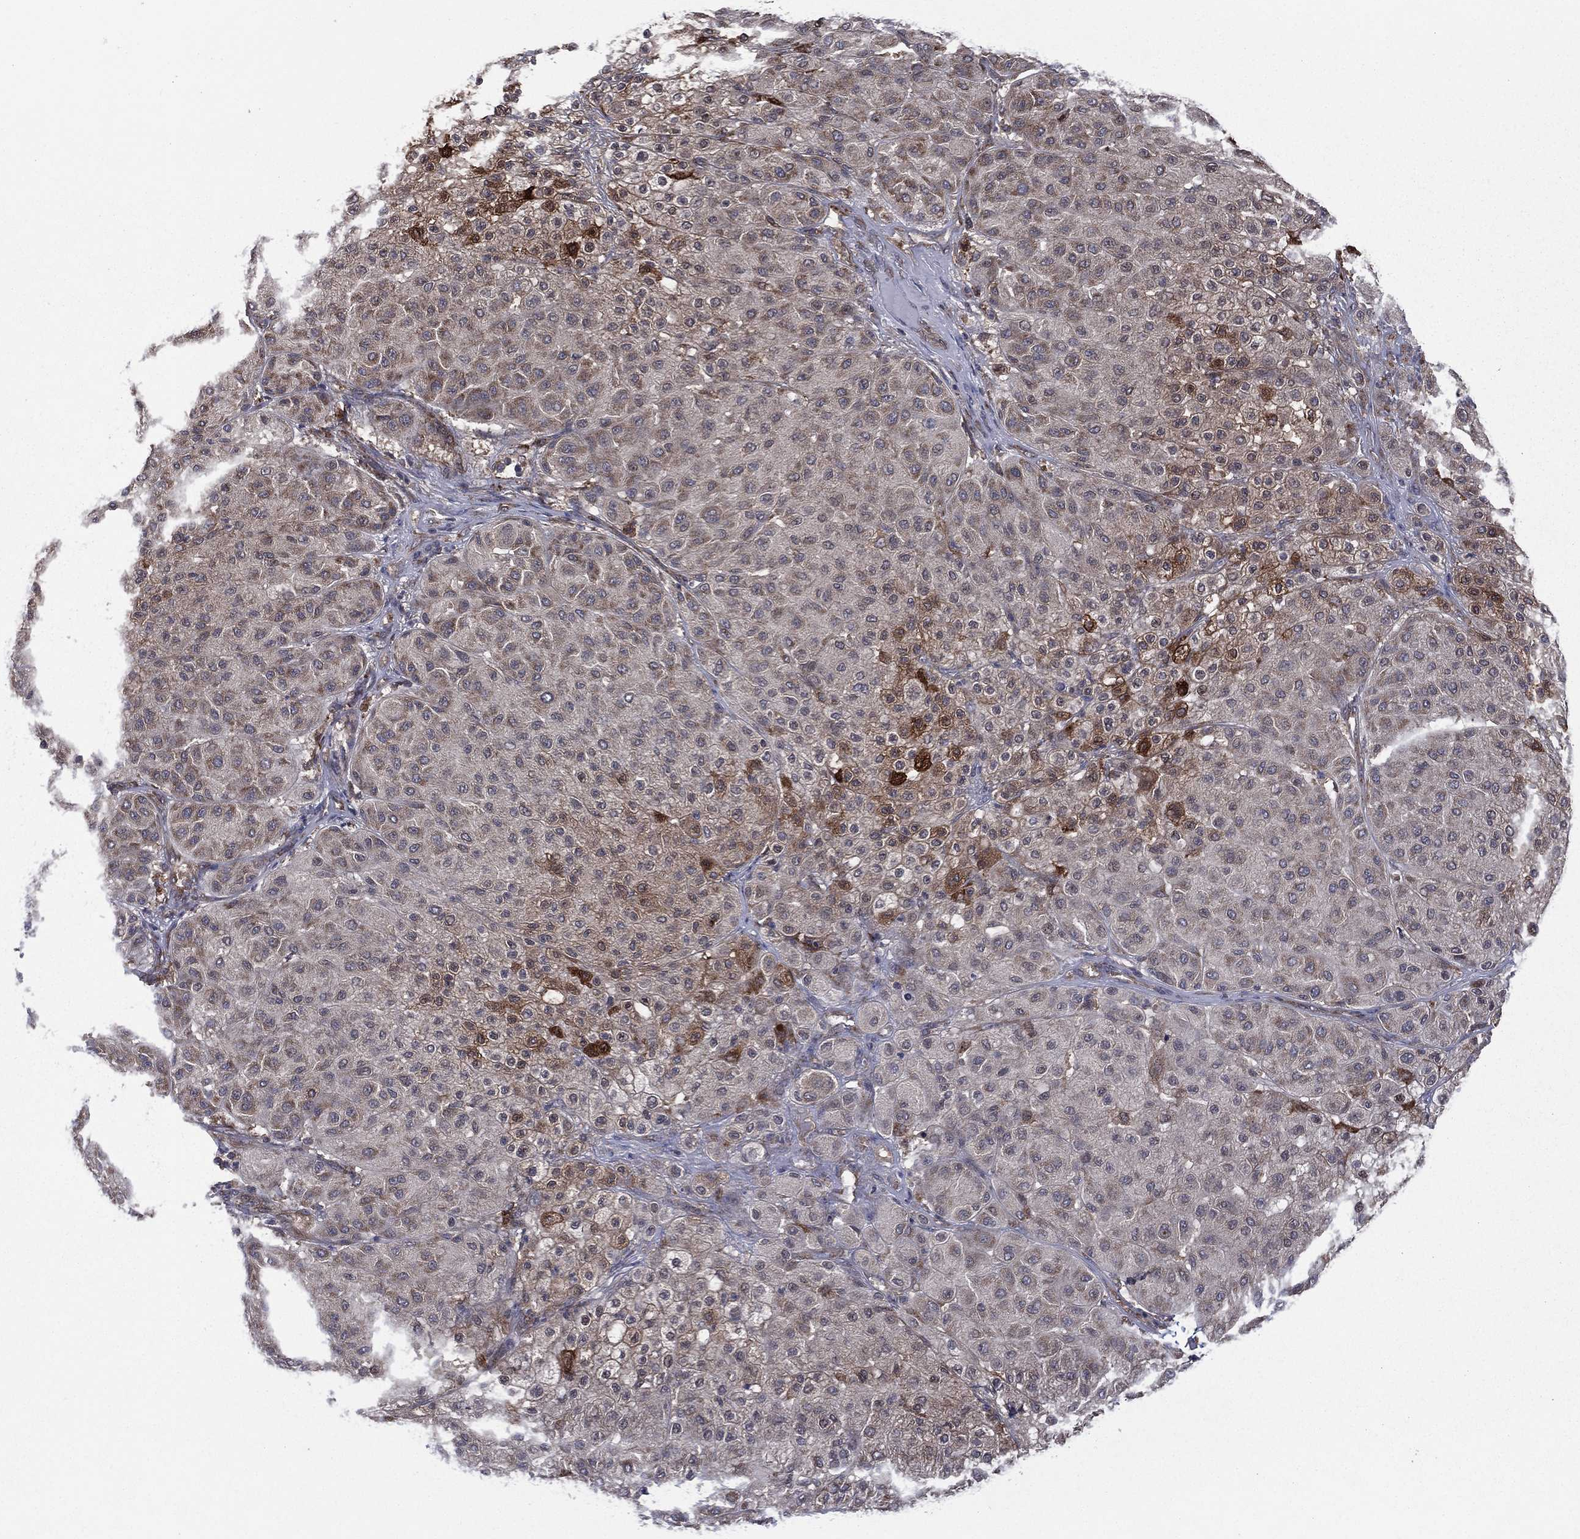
{"staining": {"intensity": "moderate", "quantity": "<25%", "location": "cytoplasmic/membranous"}, "tissue": "melanoma", "cell_type": "Tumor cells", "image_type": "cancer", "snomed": [{"axis": "morphology", "description": "Malignant melanoma, Metastatic site"}, {"axis": "topography", "description": "Smooth muscle"}], "caption": "This histopathology image exhibits IHC staining of human melanoma, with low moderate cytoplasmic/membranous positivity in about <25% of tumor cells.", "gene": "C2orf76", "patient": {"sex": "male", "age": 41}}